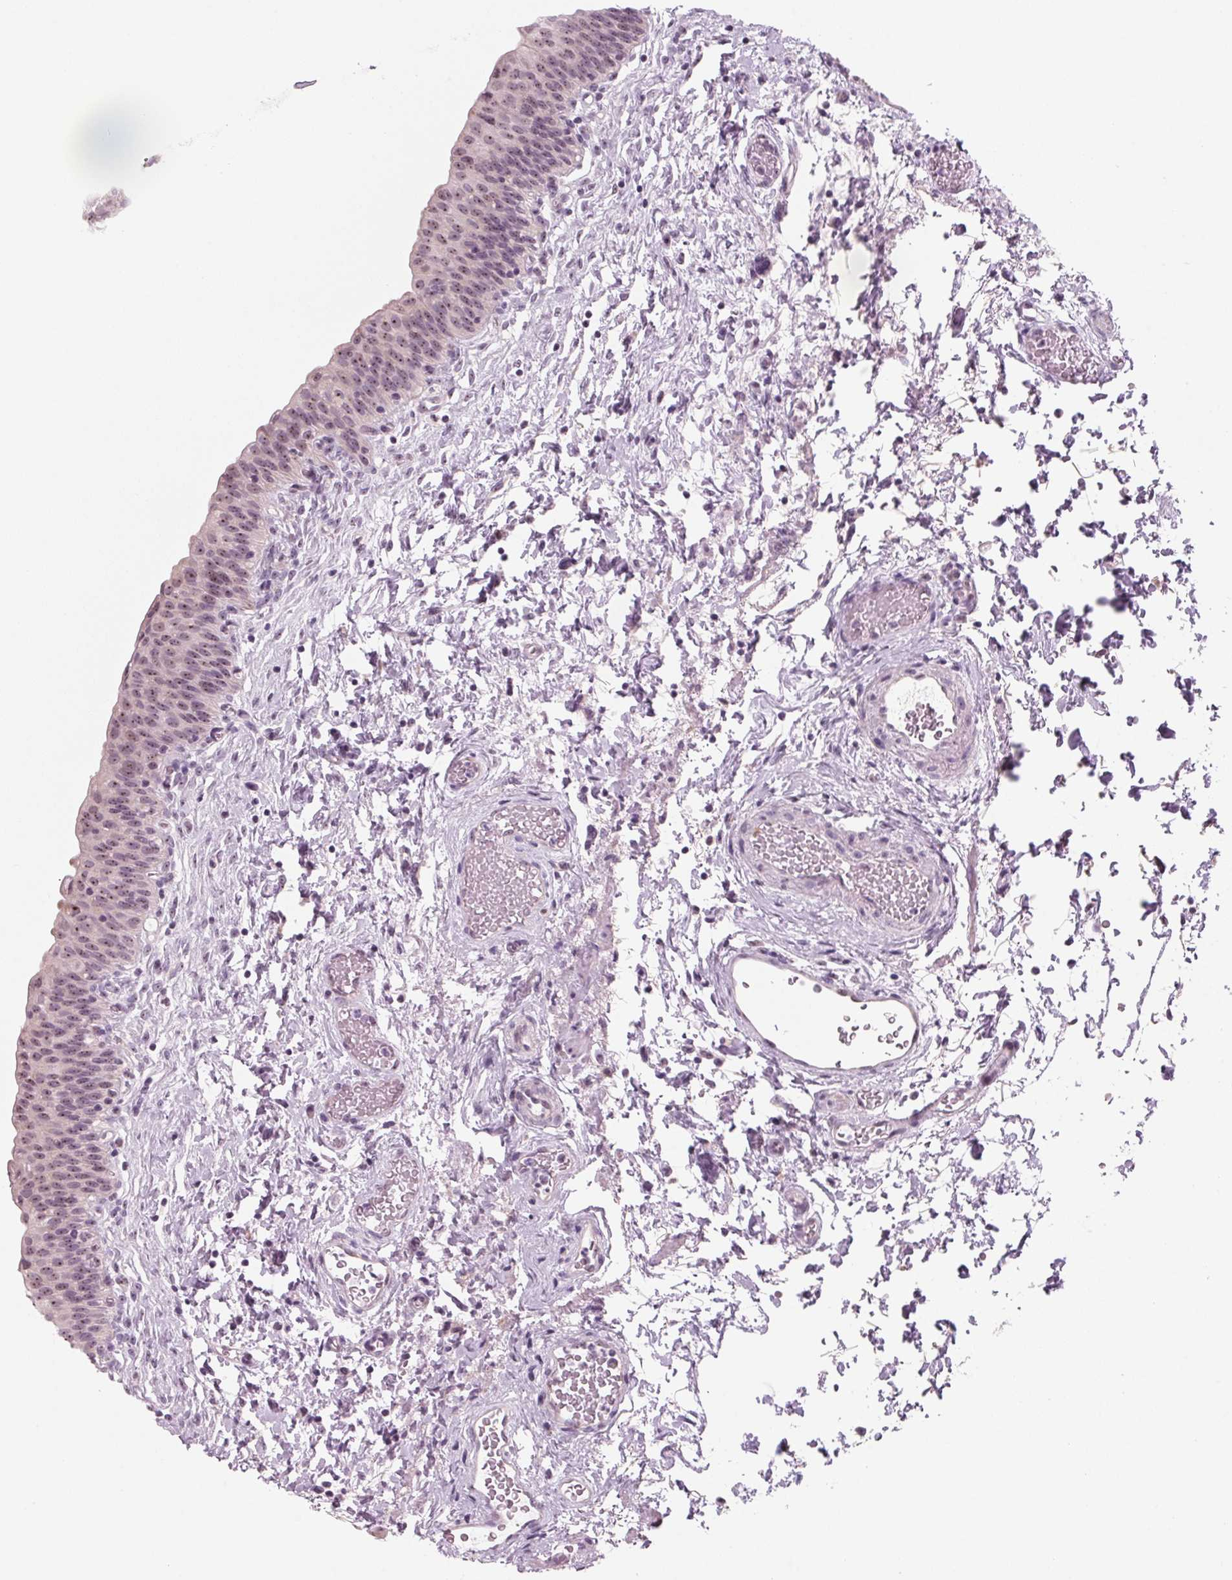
{"staining": {"intensity": "moderate", "quantity": "25%-75%", "location": "nuclear"}, "tissue": "urinary bladder", "cell_type": "Urothelial cells", "image_type": "normal", "snomed": [{"axis": "morphology", "description": "Normal tissue, NOS"}, {"axis": "topography", "description": "Urinary bladder"}], "caption": "High-power microscopy captured an IHC photomicrograph of normal urinary bladder, revealing moderate nuclear staining in about 25%-75% of urothelial cells.", "gene": "DNTTIP2", "patient": {"sex": "male", "age": 56}}